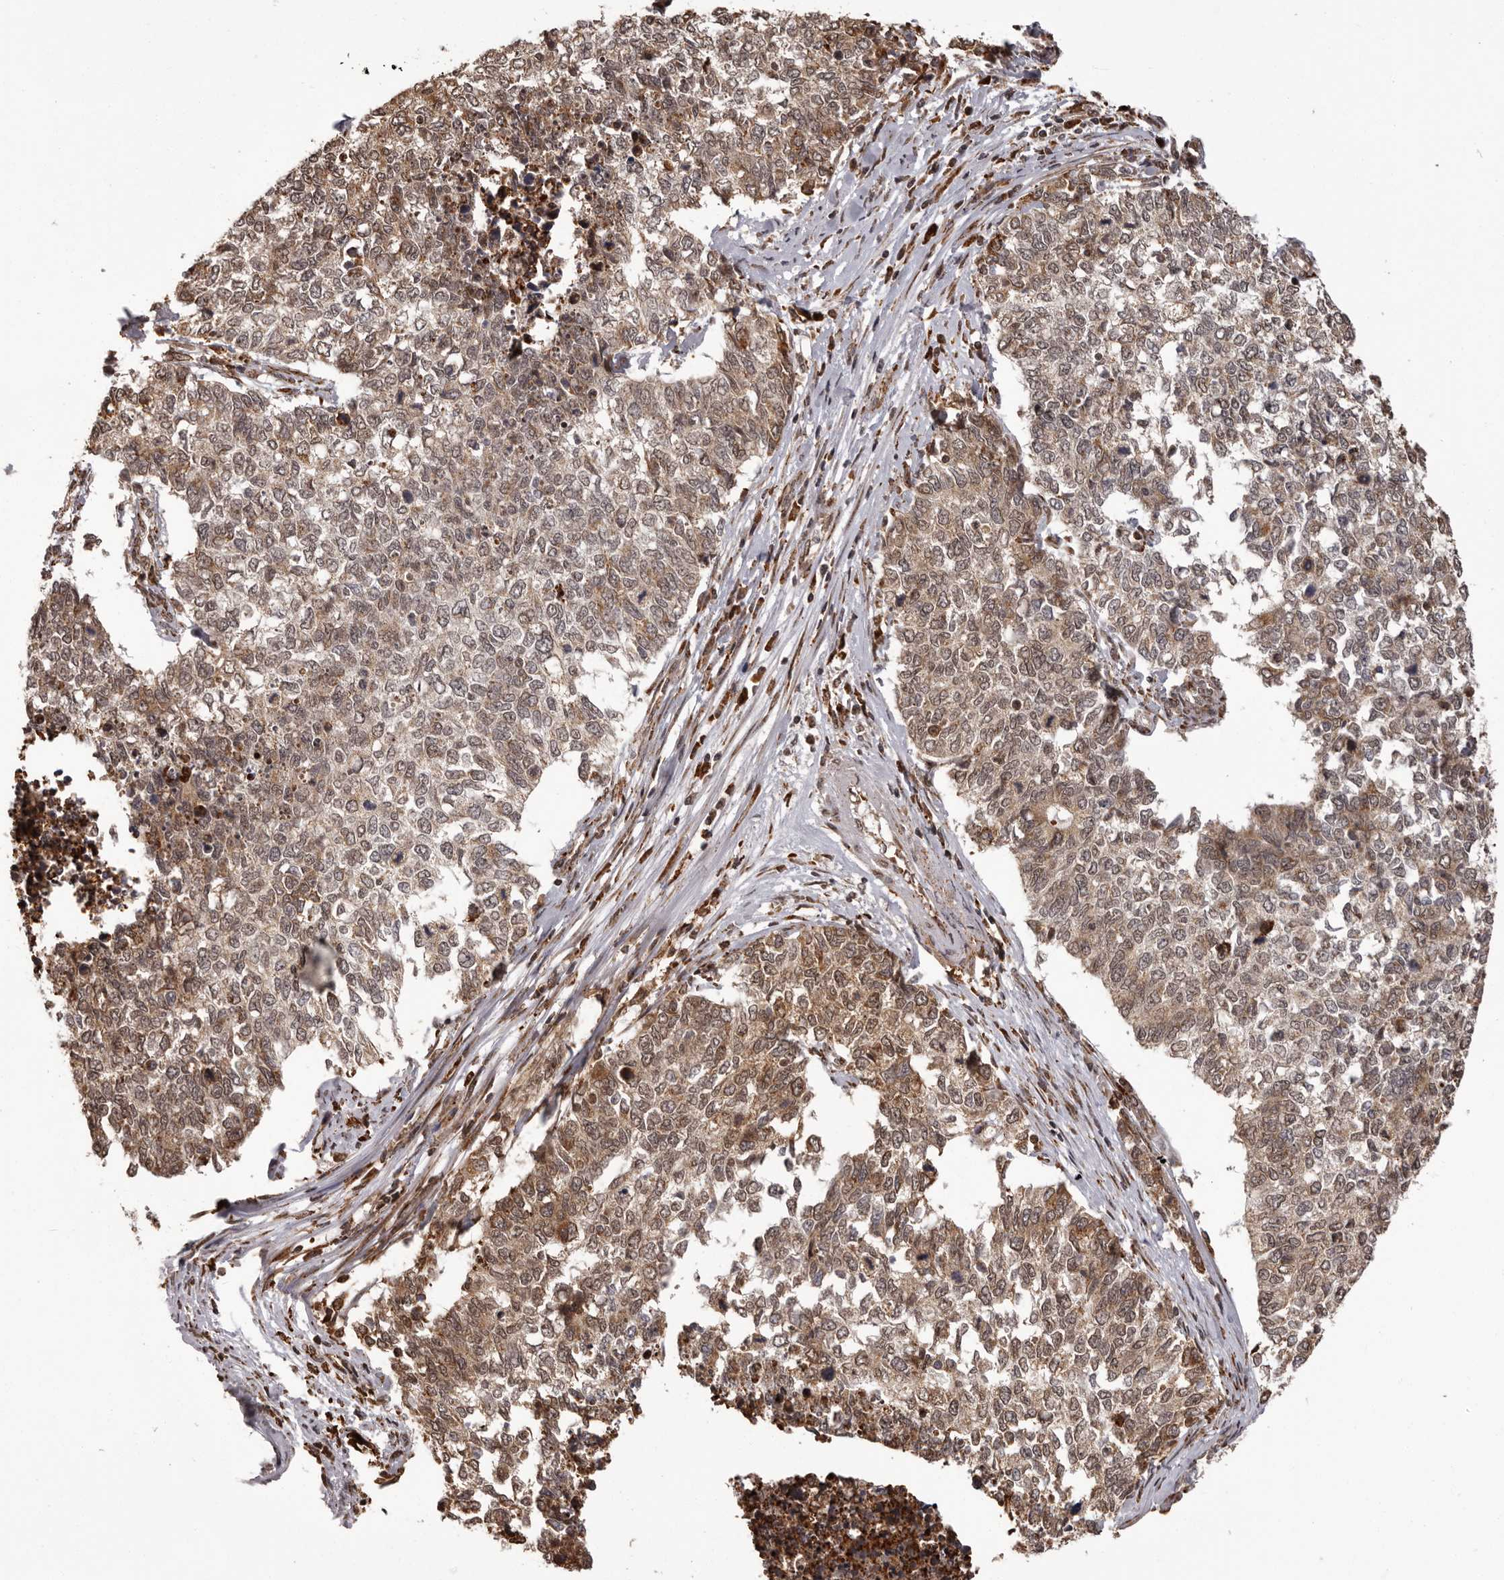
{"staining": {"intensity": "moderate", "quantity": ">75%", "location": "cytoplasmic/membranous,nuclear"}, "tissue": "cervical cancer", "cell_type": "Tumor cells", "image_type": "cancer", "snomed": [{"axis": "morphology", "description": "Squamous cell carcinoma, NOS"}, {"axis": "topography", "description": "Cervix"}], "caption": "This photomicrograph exhibits immunohistochemistry (IHC) staining of human cervical squamous cell carcinoma, with medium moderate cytoplasmic/membranous and nuclear expression in approximately >75% of tumor cells.", "gene": "IL32", "patient": {"sex": "female", "age": 63}}